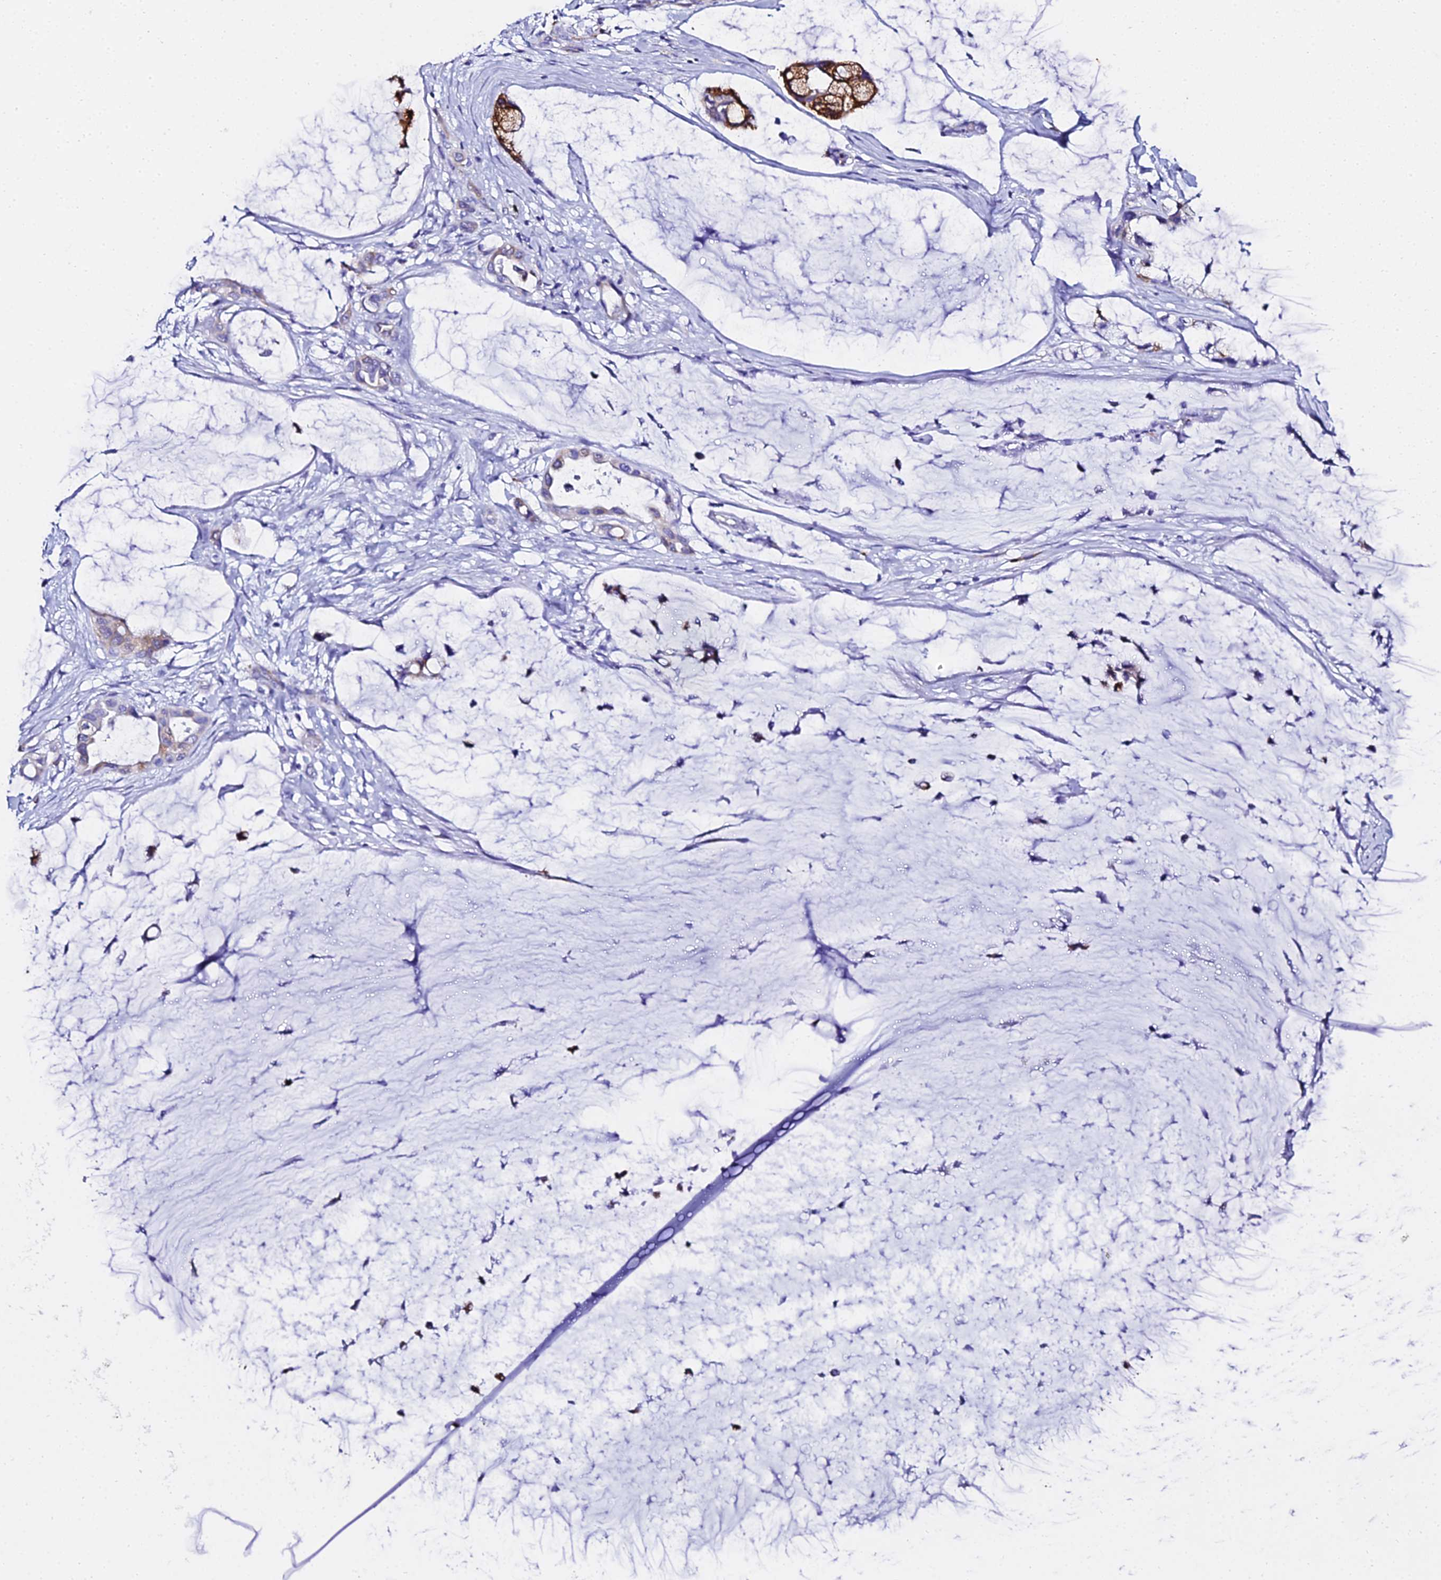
{"staining": {"intensity": "strong", "quantity": "25%-75%", "location": "cytoplasmic/membranous"}, "tissue": "ovarian cancer", "cell_type": "Tumor cells", "image_type": "cancer", "snomed": [{"axis": "morphology", "description": "Cystadenocarcinoma, mucinous, NOS"}, {"axis": "topography", "description": "Ovary"}], "caption": "Ovarian cancer (mucinous cystadenocarcinoma) stained with a brown dye displays strong cytoplasmic/membranous positive expression in approximately 25%-75% of tumor cells.", "gene": "TXNDC5", "patient": {"sex": "female", "age": 39}}